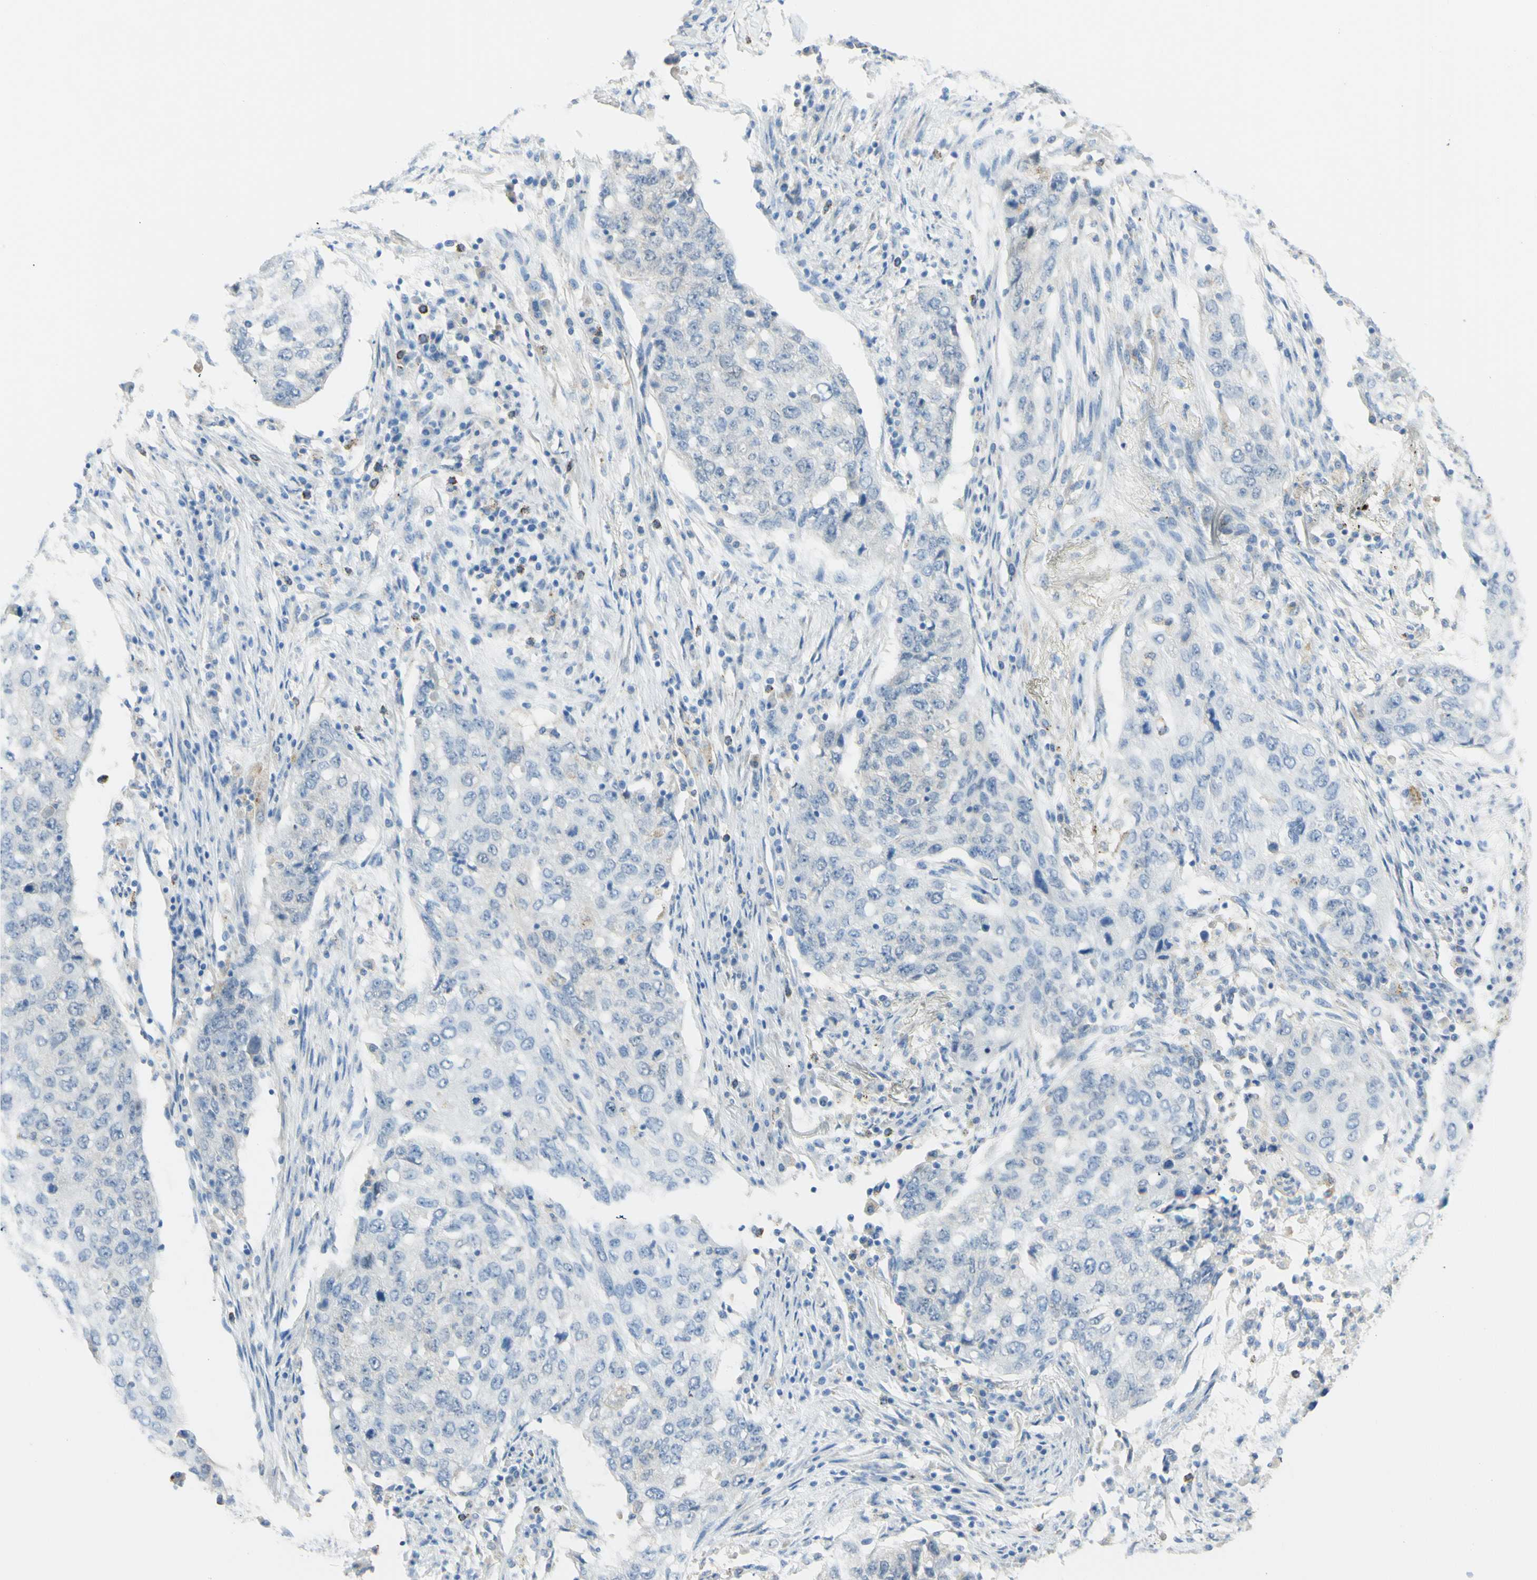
{"staining": {"intensity": "negative", "quantity": "none", "location": "none"}, "tissue": "lung cancer", "cell_type": "Tumor cells", "image_type": "cancer", "snomed": [{"axis": "morphology", "description": "Squamous cell carcinoma, NOS"}, {"axis": "topography", "description": "Lung"}], "caption": "Tumor cells show no significant positivity in lung cancer. (Brightfield microscopy of DAB immunohistochemistry (IHC) at high magnification).", "gene": "TSPAN1", "patient": {"sex": "female", "age": 63}}